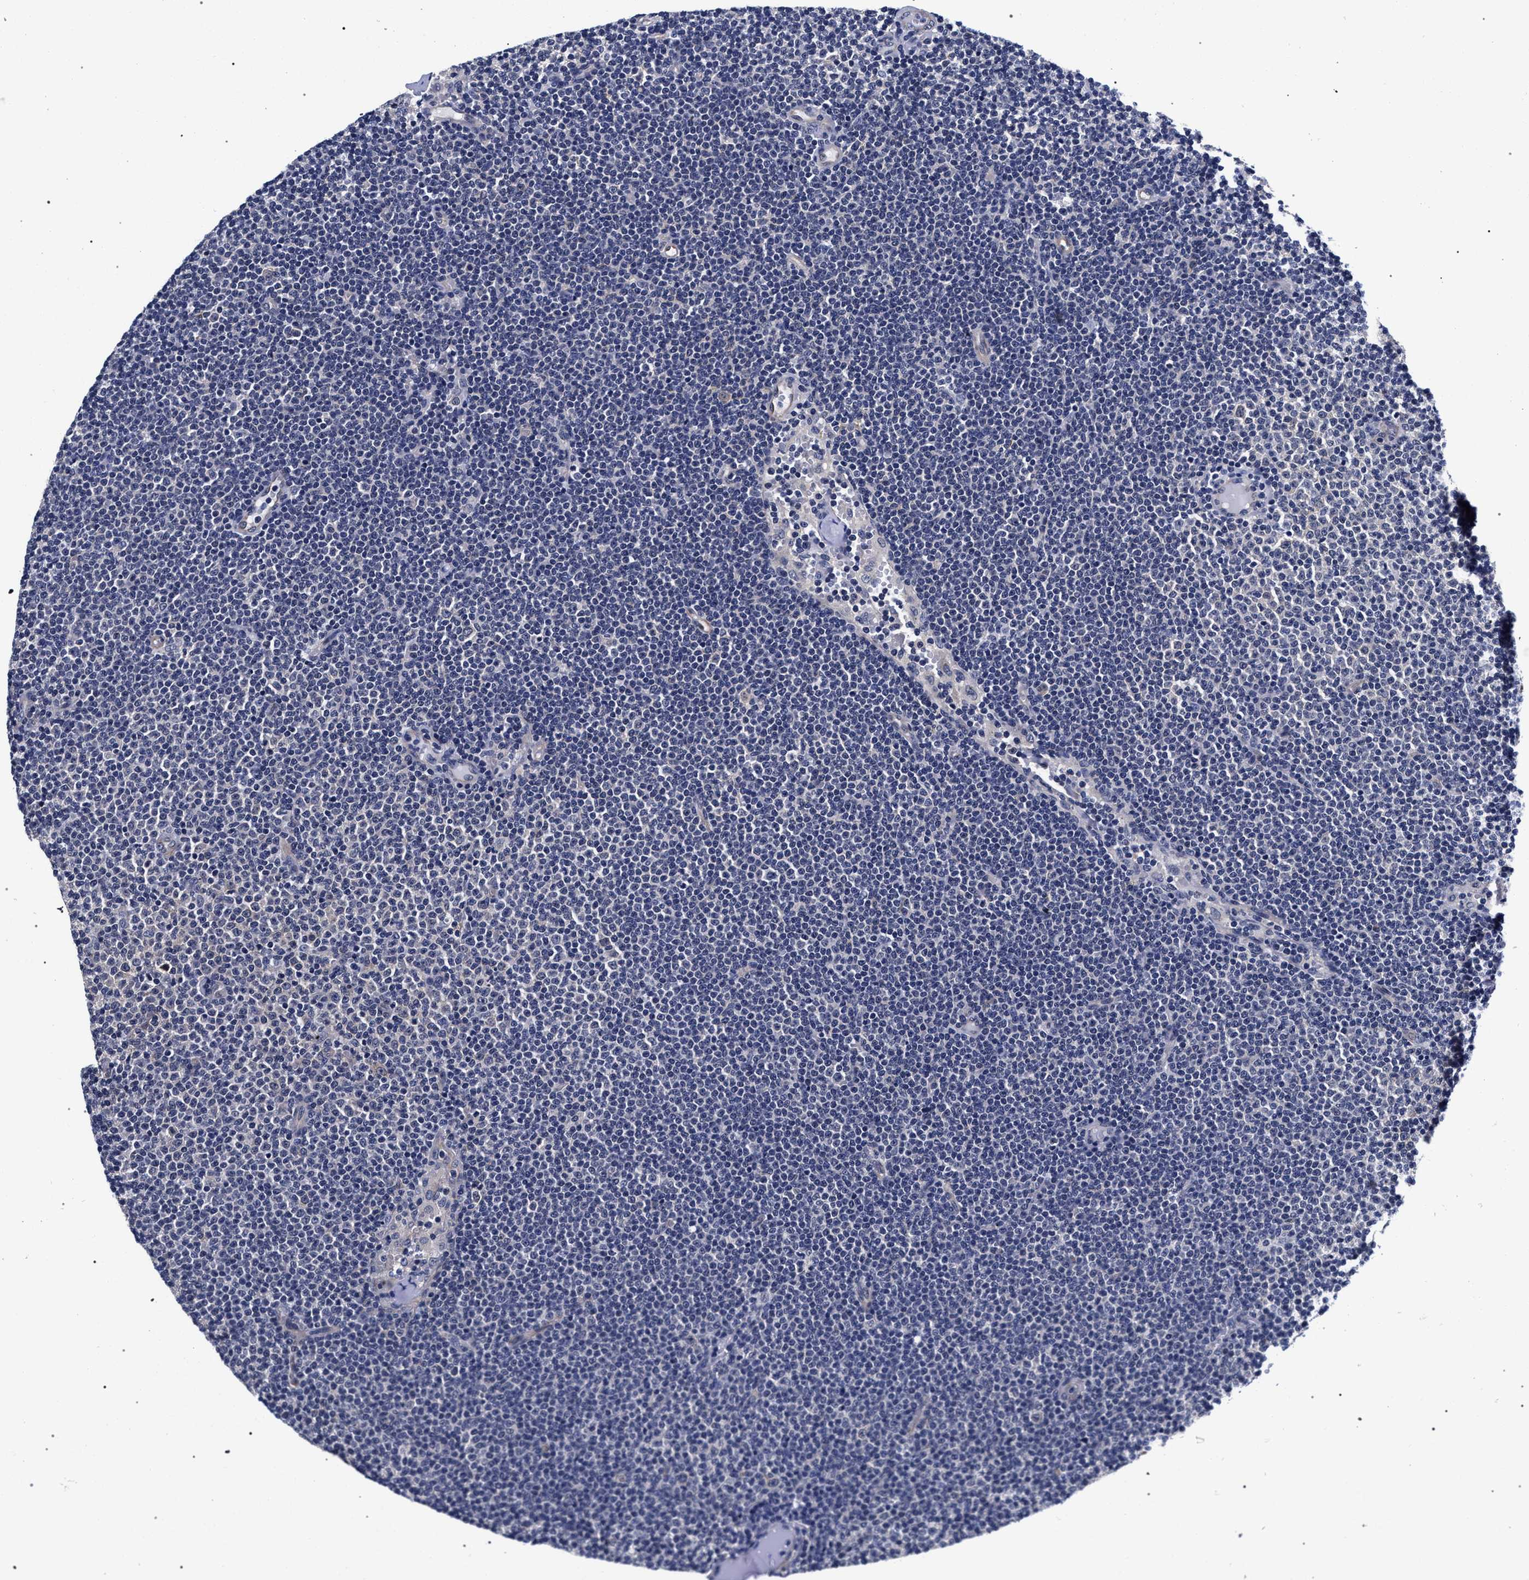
{"staining": {"intensity": "negative", "quantity": "none", "location": "none"}, "tissue": "lymphoma", "cell_type": "Tumor cells", "image_type": "cancer", "snomed": [{"axis": "morphology", "description": "Malignant lymphoma, non-Hodgkin's type, Low grade"}, {"axis": "topography", "description": "Lymph node"}], "caption": "An image of lymphoma stained for a protein exhibits no brown staining in tumor cells.", "gene": "RBM33", "patient": {"sex": "female", "age": 53}}